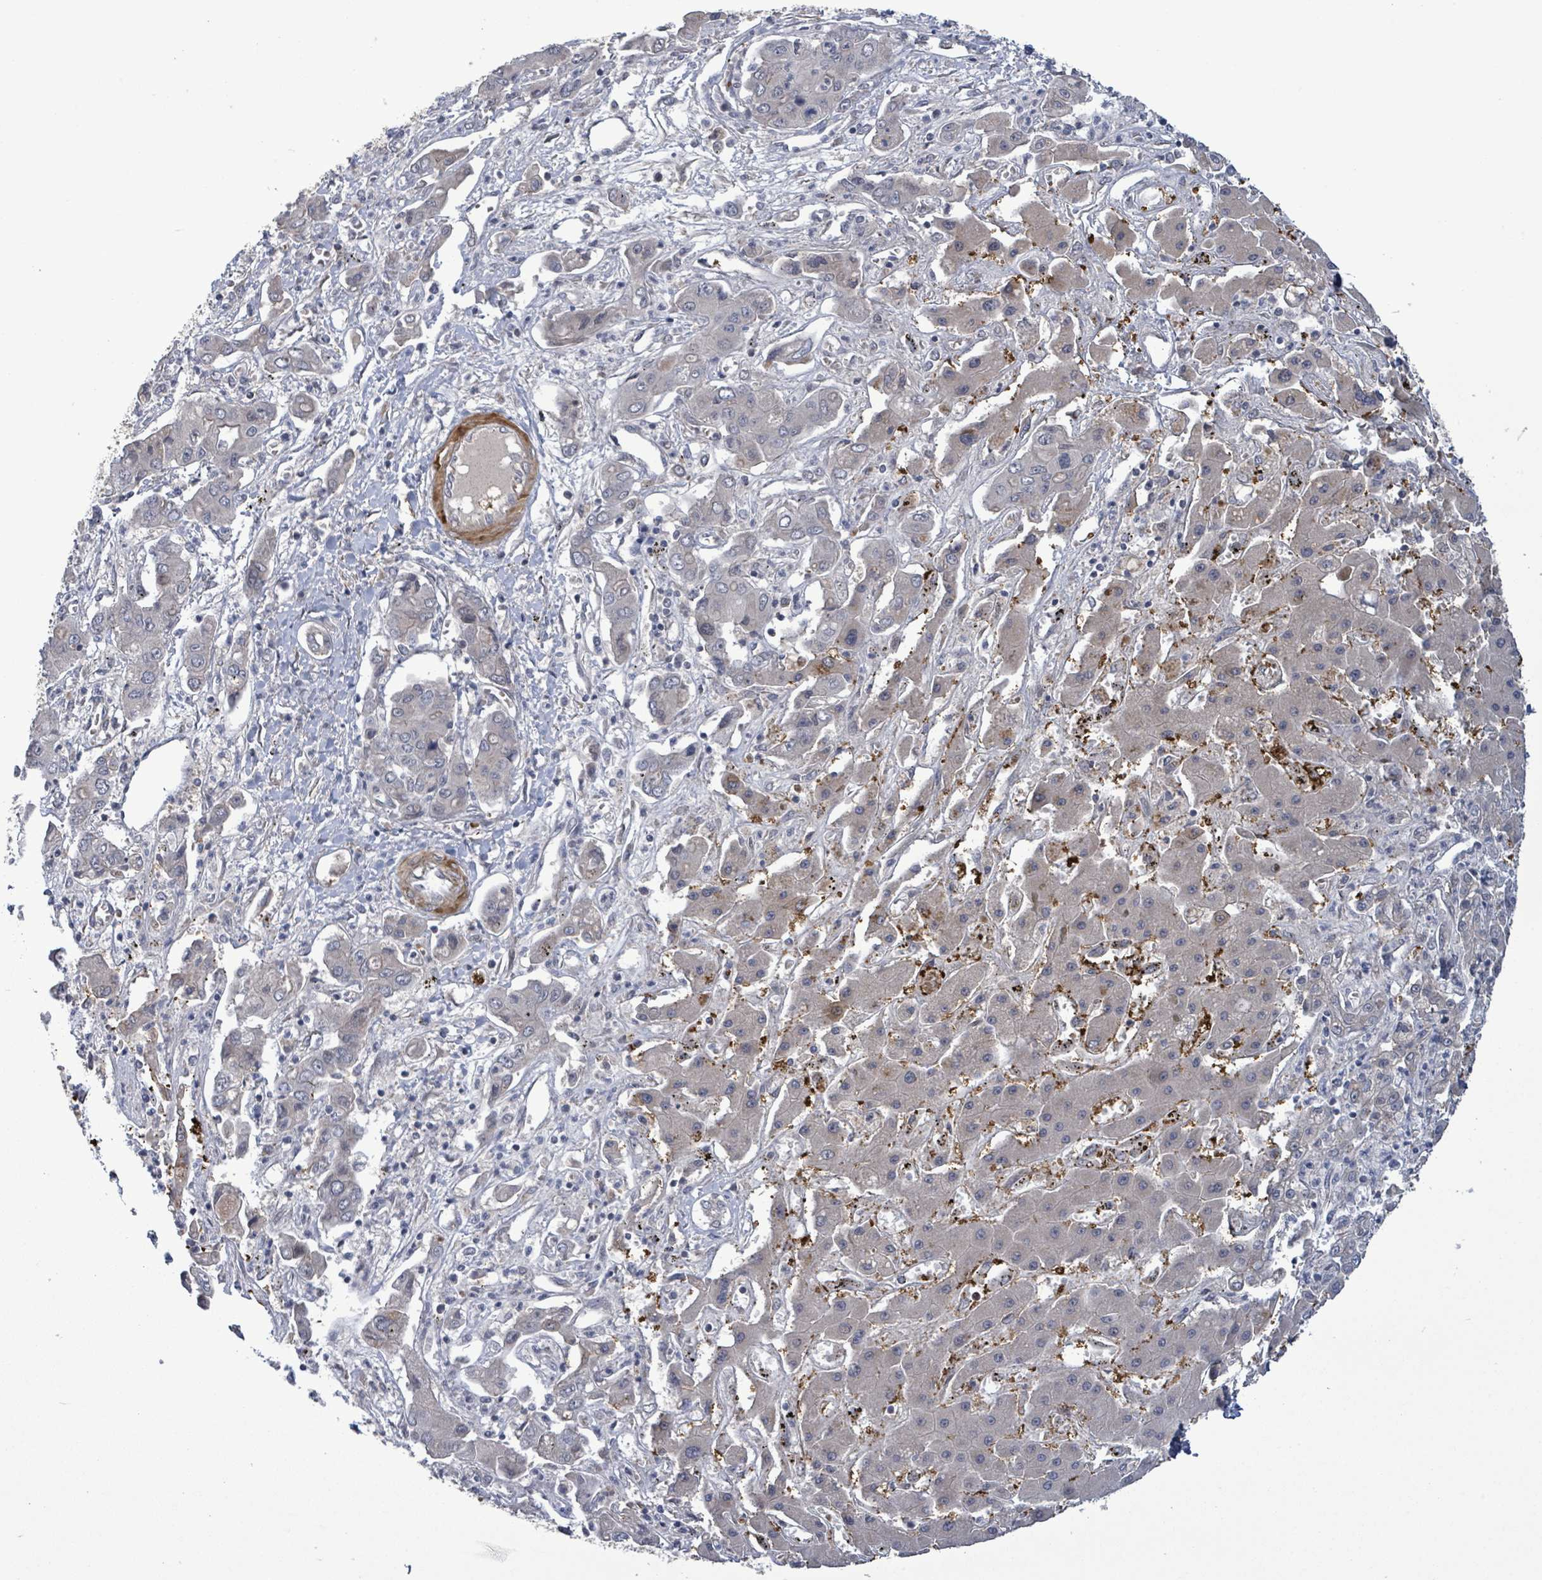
{"staining": {"intensity": "negative", "quantity": "none", "location": "none"}, "tissue": "liver cancer", "cell_type": "Tumor cells", "image_type": "cancer", "snomed": [{"axis": "morphology", "description": "Cholangiocarcinoma"}, {"axis": "topography", "description": "Liver"}], "caption": "This is an immunohistochemistry (IHC) photomicrograph of liver cancer (cholangiocarcinoma). There is no positivity in tumor cells.", "gene": "AMMECR1", "patient": {"sex": "male", "age": 67}}